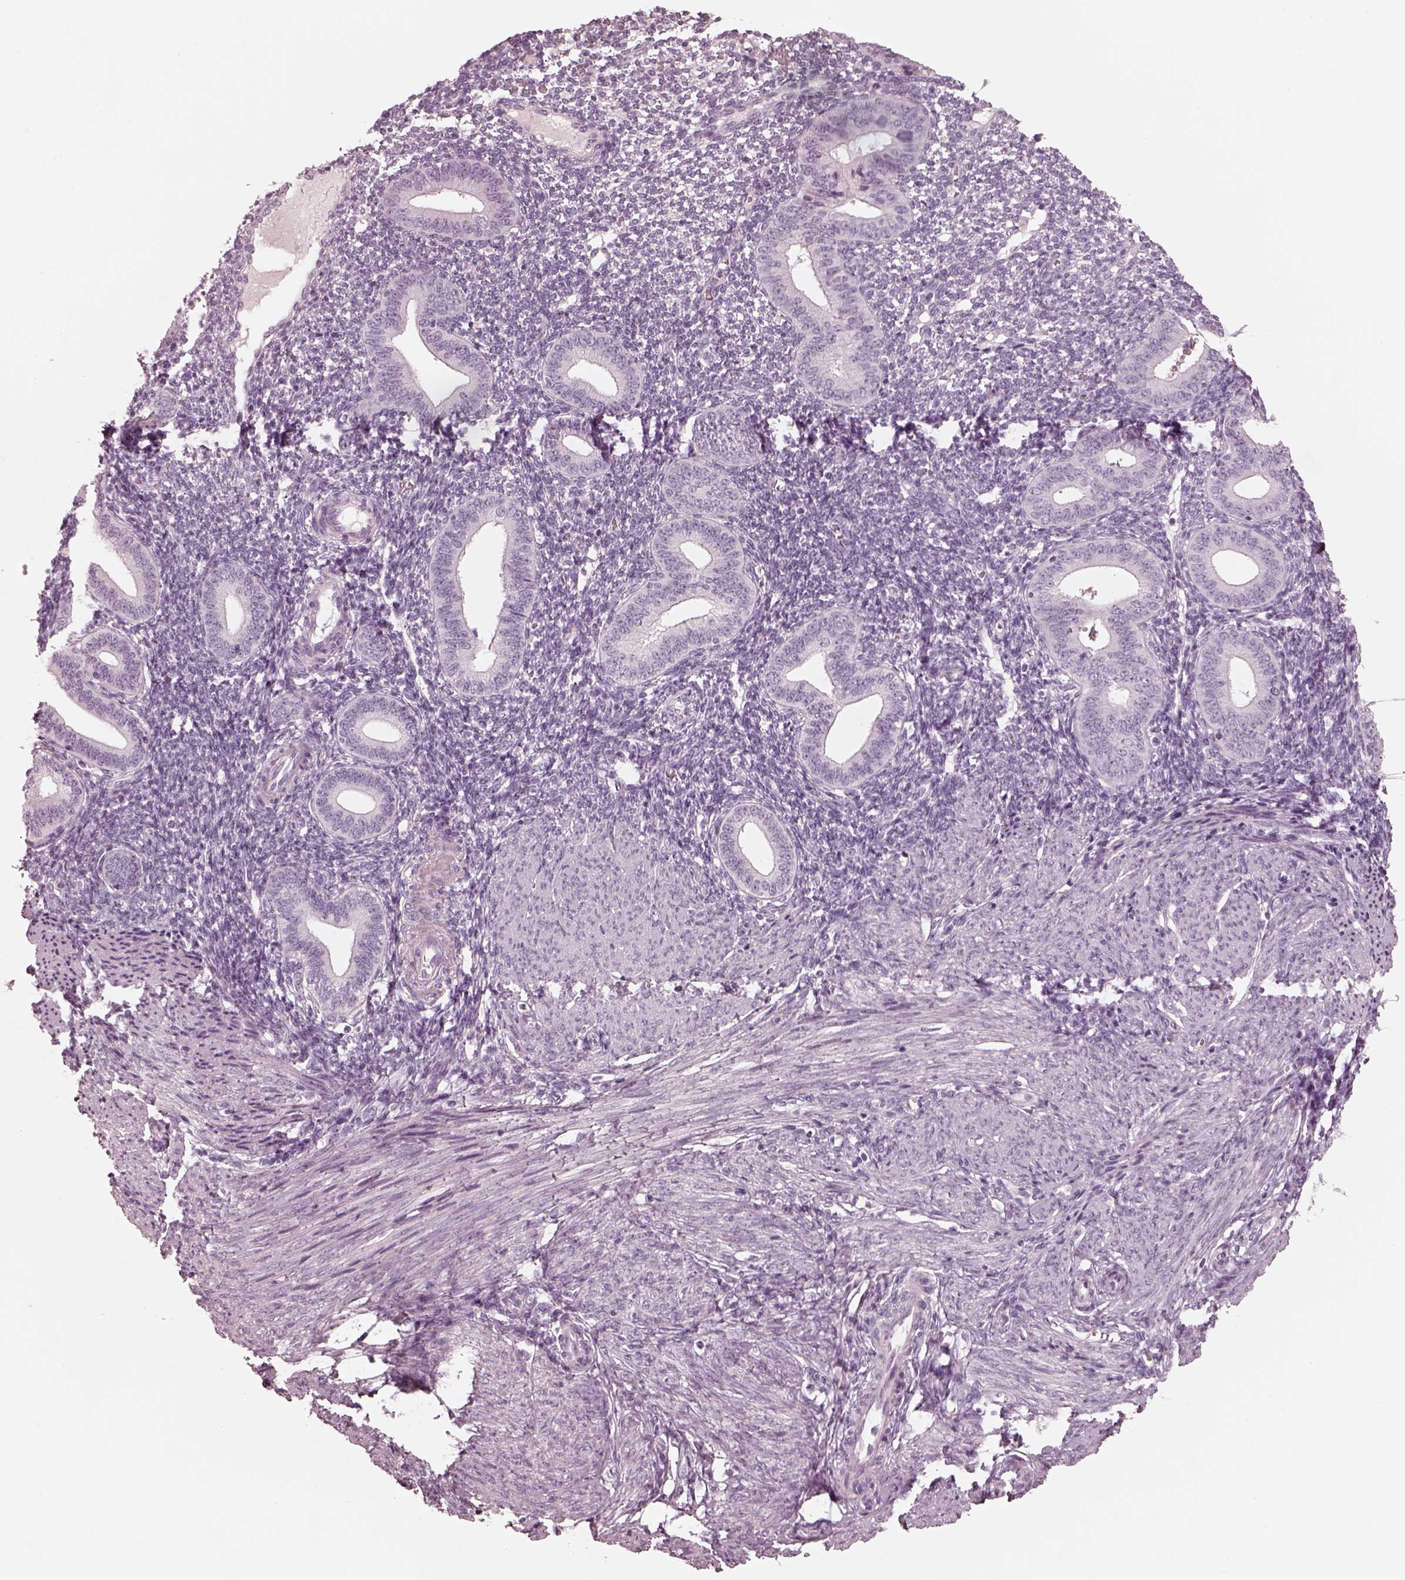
{"staining": {"intensity": "negative", "quantity": "none", "location": "none"}, "tissue": "endometrium", "cell_type": "Cells in endometrial stroma", "image_type": "normal", "snomed": [{"axis": "morphology", "description": "Normal tissue, NOS"}, {"axis": "topography", "description": "Endometrium"}], "caption": "Immunohistochemical staining of unremarkable endometrium demonstrates no significant staining in cells in endometrial stroma. (DAB IHC with hematoxylin counter stain).", "gene": "CADM2", "patient": {"sex": "female", "age": 40}}